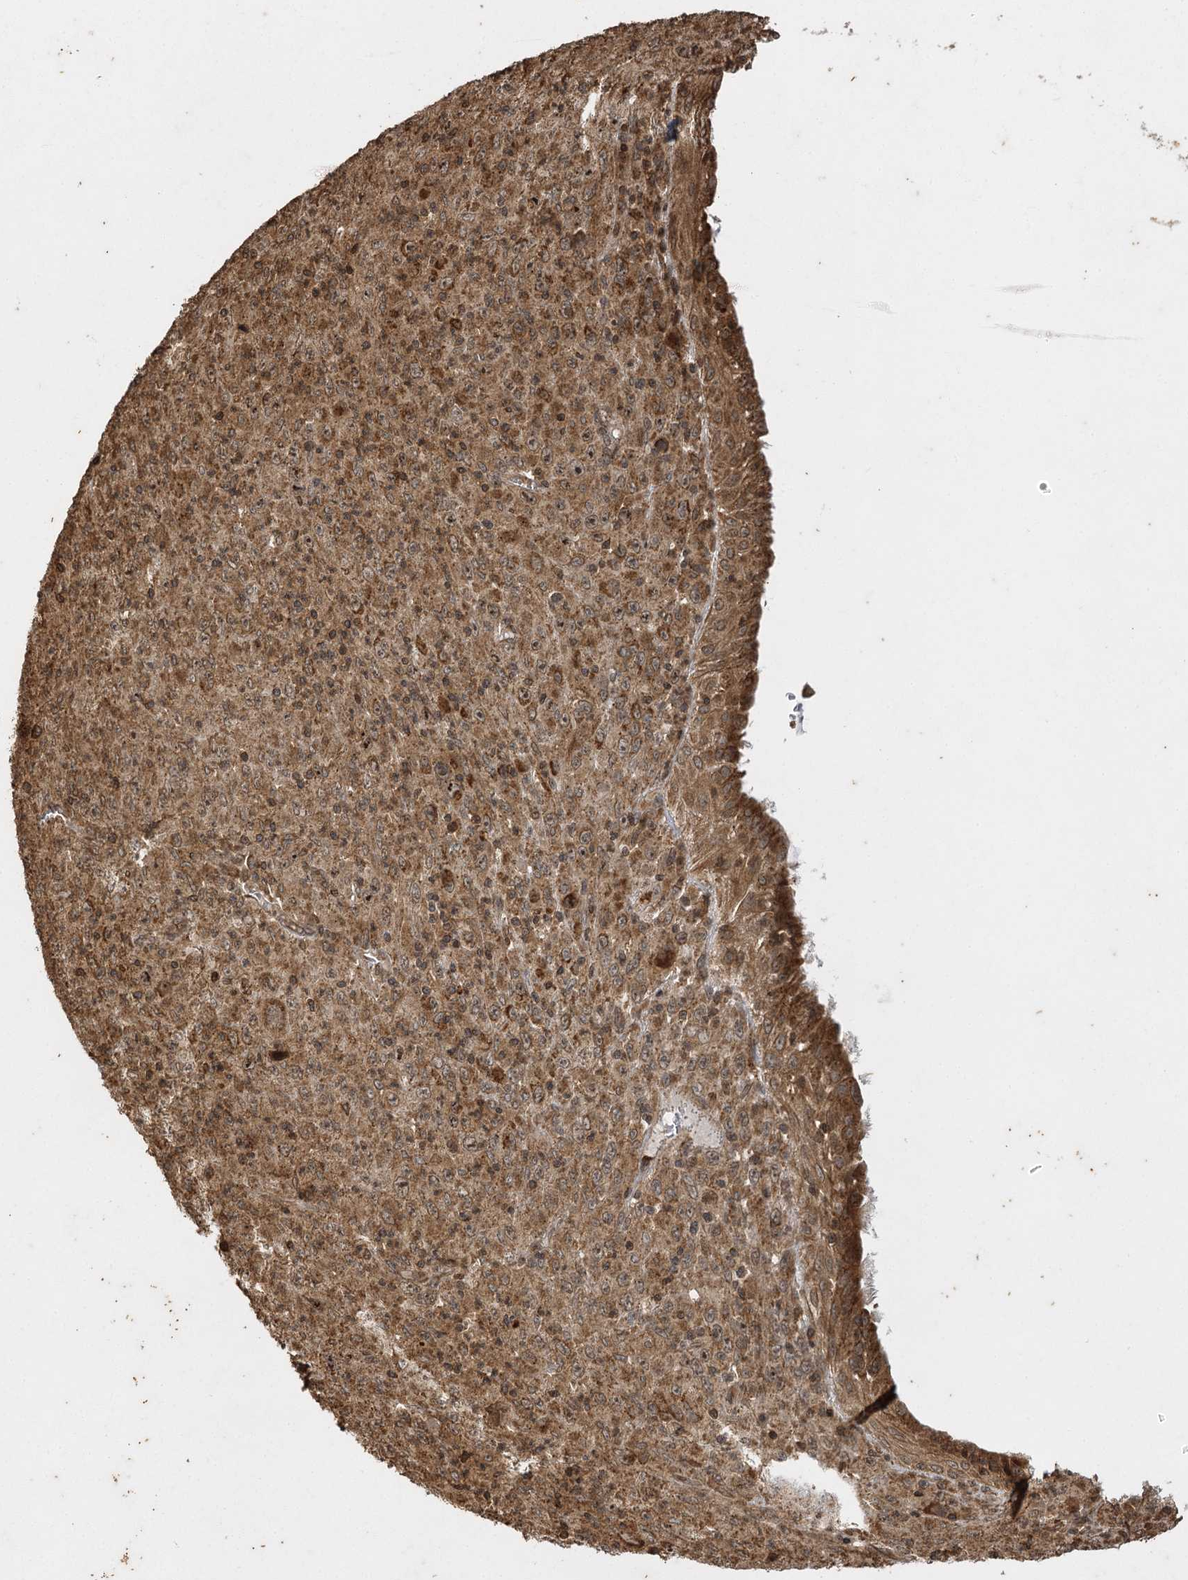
{"staining": {"intensity": "moderate", "quantity": ">75%", "location": "cytoplasmic/membranous,nuclear"}, "tissue": "melanoma", "cell_type": "Tumor cells", "image_type": "cancer", "snomed": [{"axis": "morphology", "description": "Malignant melanoma, Metastatic site"}, {"axis": "topography", "description": "Skin"}], "caption": "Immunohistochemical staining of malignant melanoma (metastatic site) exhibits moderate cytoplasmic/membranous and nuclear protein positivity in about >75% of tumor cells. (DAB (3,3'-diaminobenzidine) IHC, brown staining for protein, blue staining for nuclei).", "gene": "IL11RA", "patient": {"sex": "female", "age": 56}}